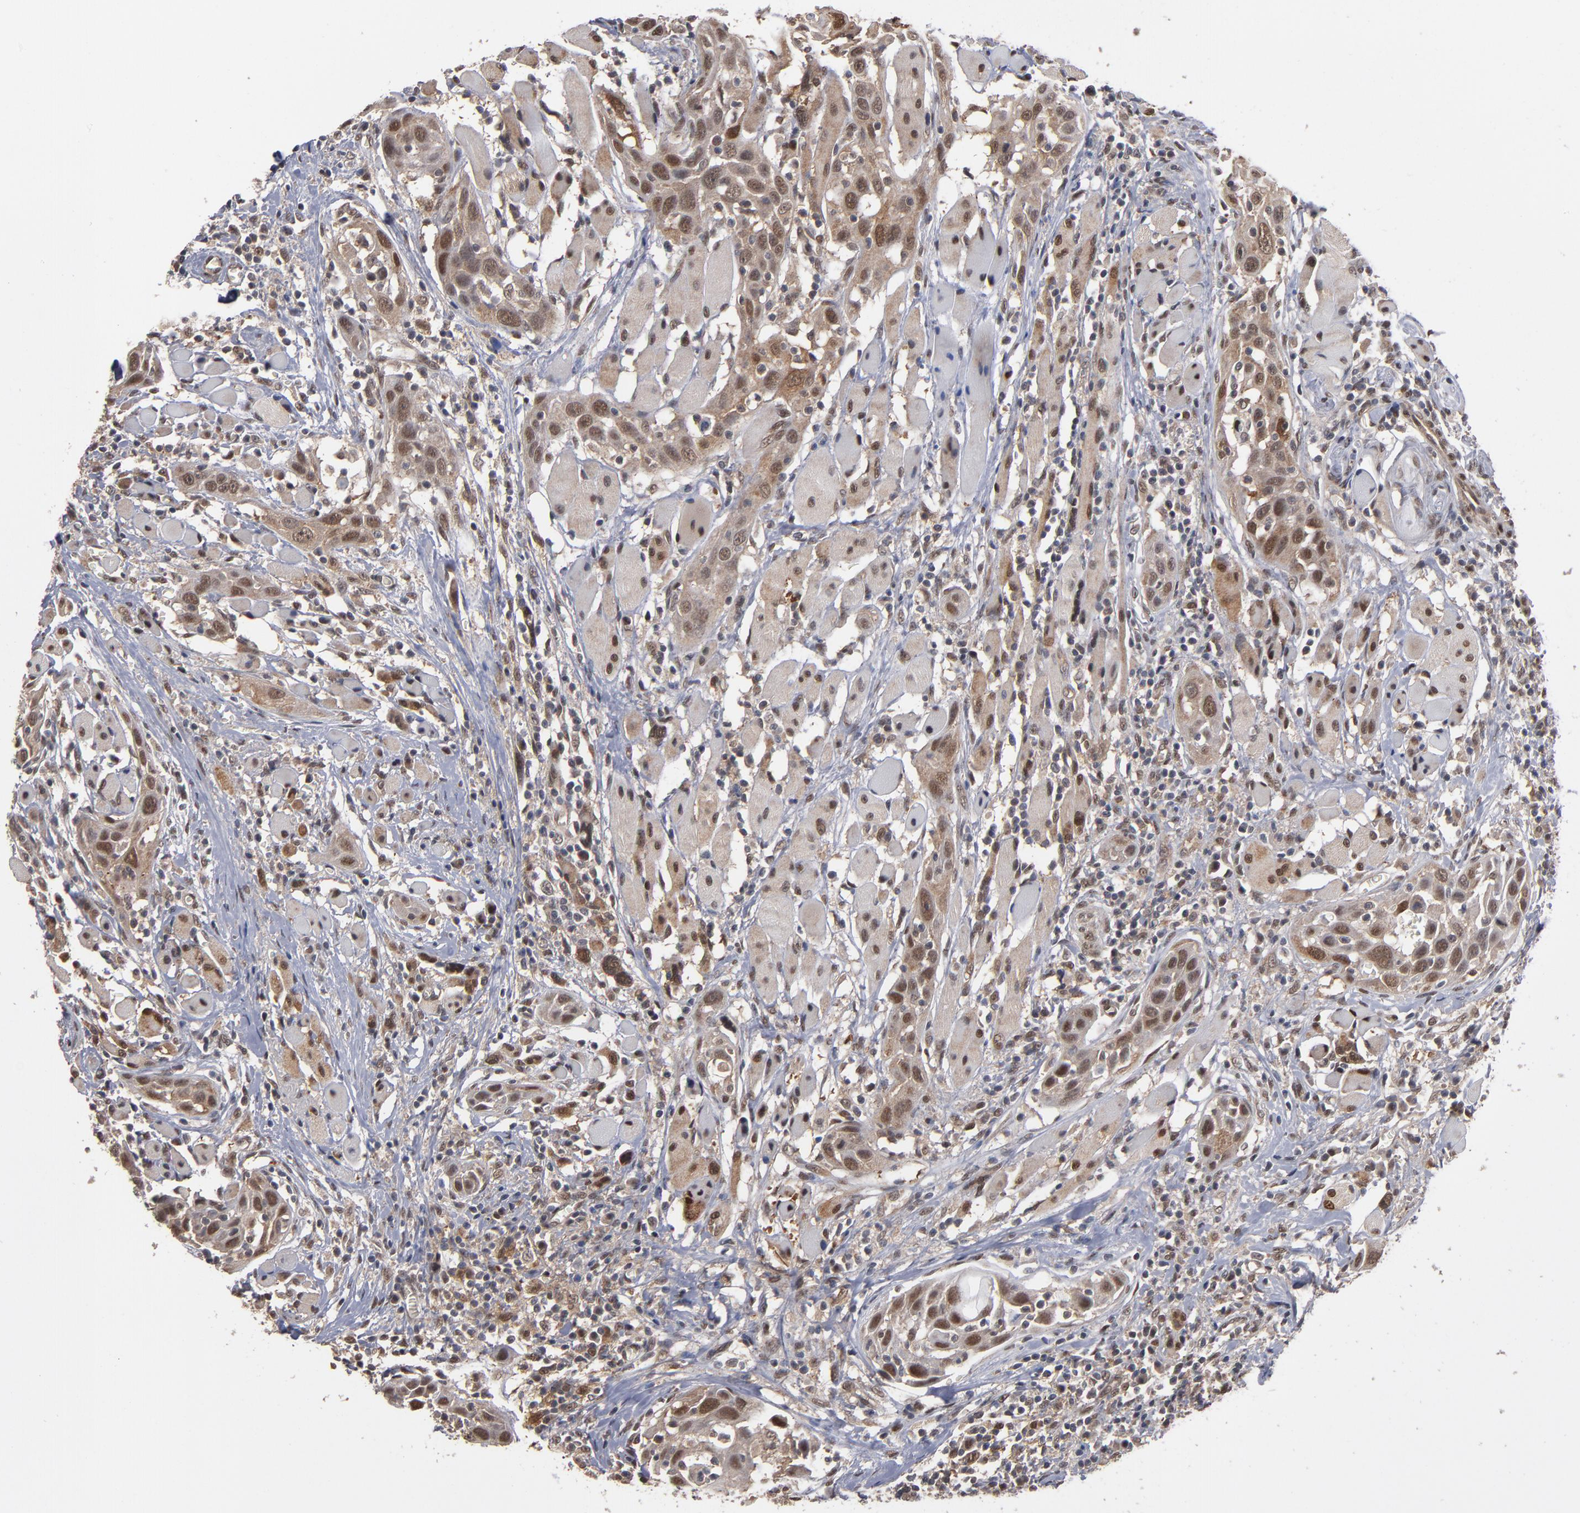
{"staining": {"intensity": "weak", "quantity": ">75%", "location": "cytoplasmic/membranous,nuclear"}, "tissue": "head and neck cancer", "cell_type": "Tumor cells", "image_type": "cancer", "snomed": [{"axis": "morphology", "description": "Squamous cell carcinoma, NOS"}, {"axis": "topography", "description": "Oral tissue"}, {"axis": "topography", "description": "Head-Neck"}], "caption": "A low amount of weak cytoplasmic/membranous and nuclear expression is appreciated in approximately >75% of tumor cells in head and neck cancer tissue.", "gene": "HUWE1", "patient": {"sex": "female", "age": 50}}